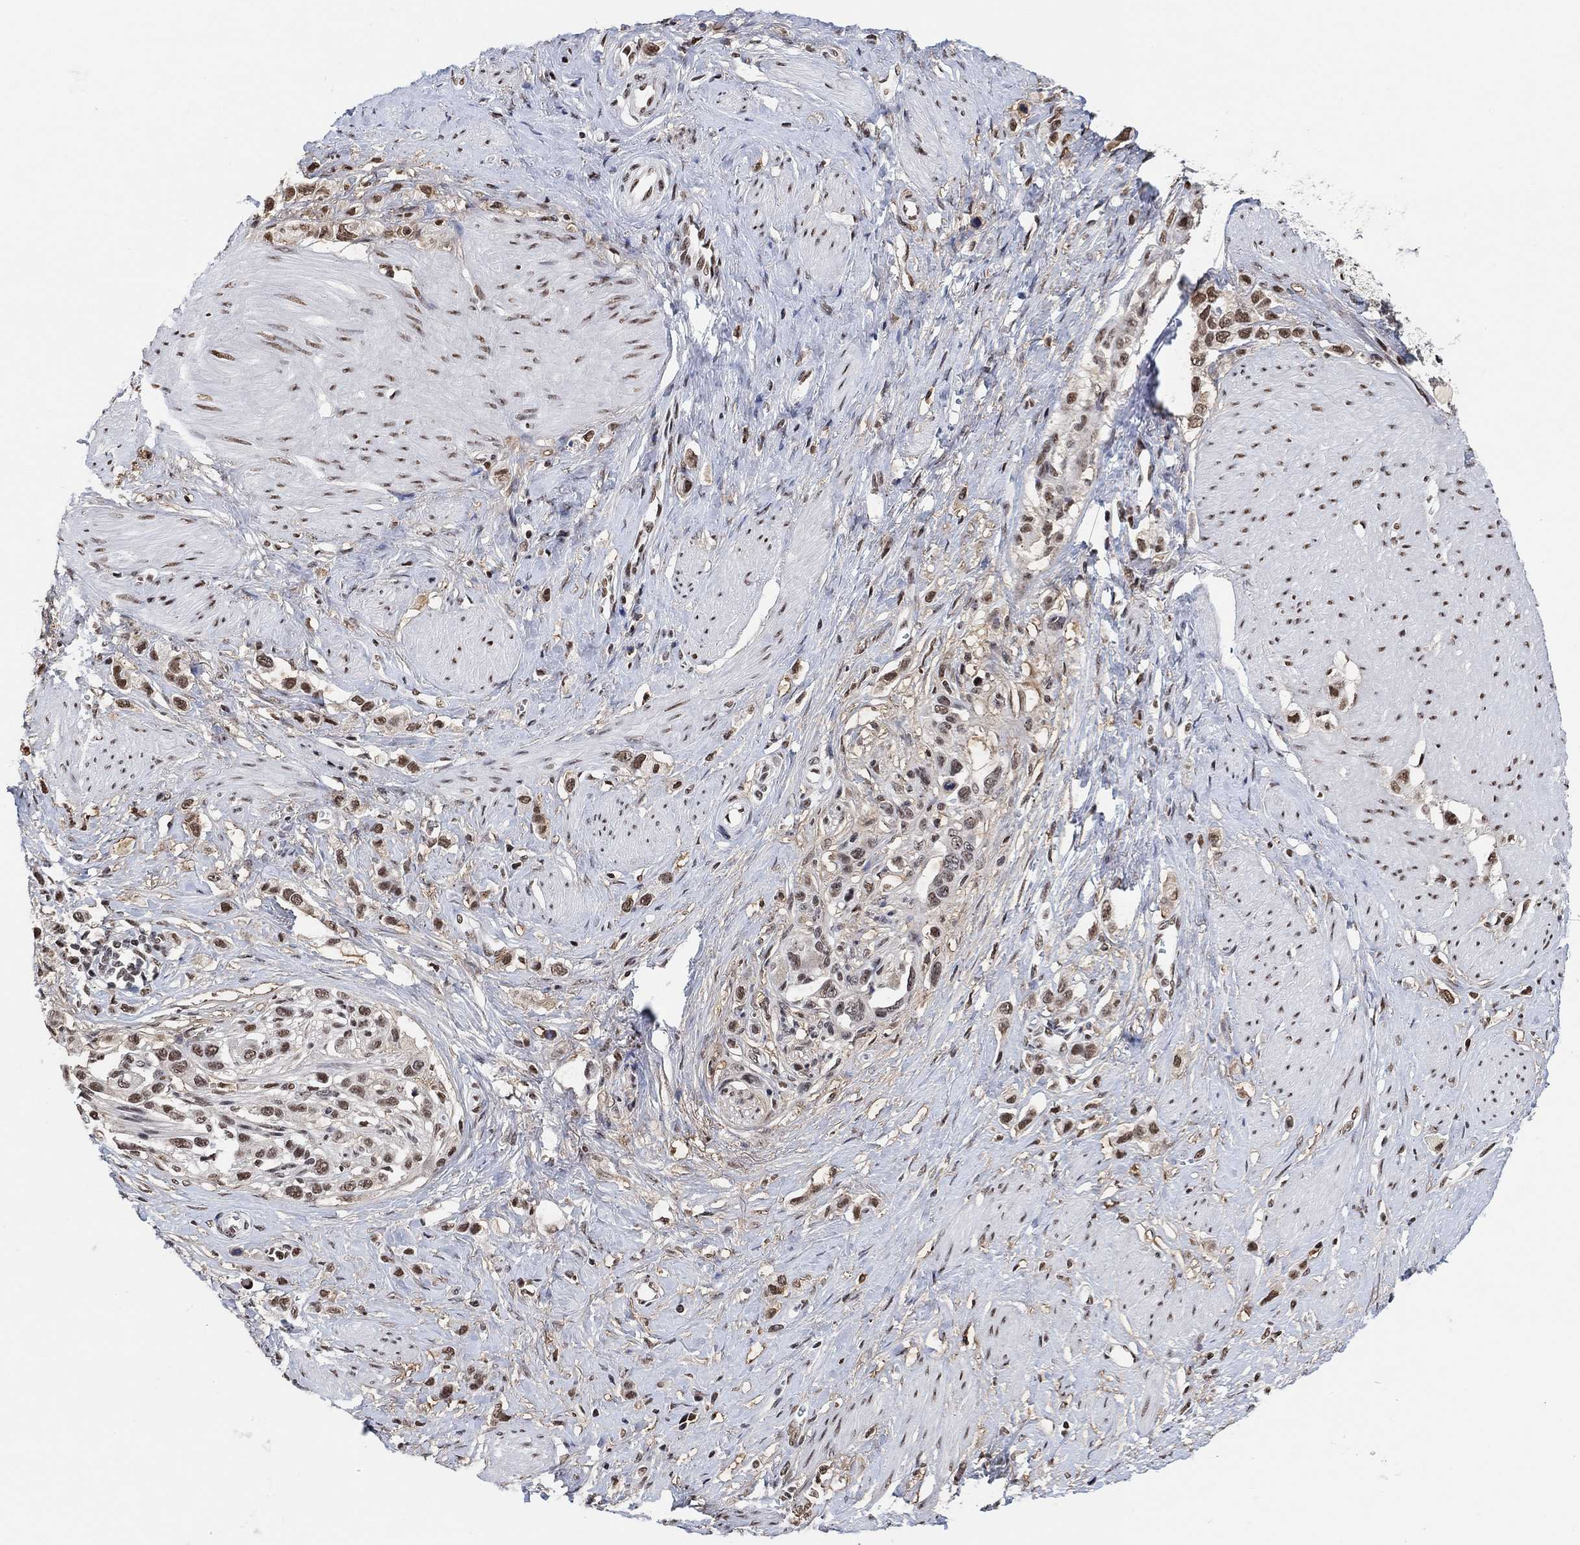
{"staining": {"intensity": "moderate", "quantity": ">75%", "location": "nuclear"}, "tissue": "stomach cancer", "cell_type": "Tumor cells", "image_type": "cancer", "snomed": [{"axis": "morphology", "description": "Normal tissue, NOS"}, {"axis": "morphology", "description": "Adenocarcinoma, NOS"}, {"axis": "morphology", "description": "Adenocarcinoma, High grade"}, {"axis": "topography", "description": "Stomach, upper"}, {"axis": "topography", "description": "Stomach"}], "caption": "Immunohistochemistry (IHC) staining of stomach cancer (adenocarcinoma), which exhibits medium levels of moderate nuclear staining in approximately >75% of tumor cells indicating moderate nuclear protein staining. The staining was performed using DAB (brown) for protein detection and nuclei were counterstained in hematoxylin (blue).", "gene": "USP39", "patient": {"sex": "female", "age": 65}}